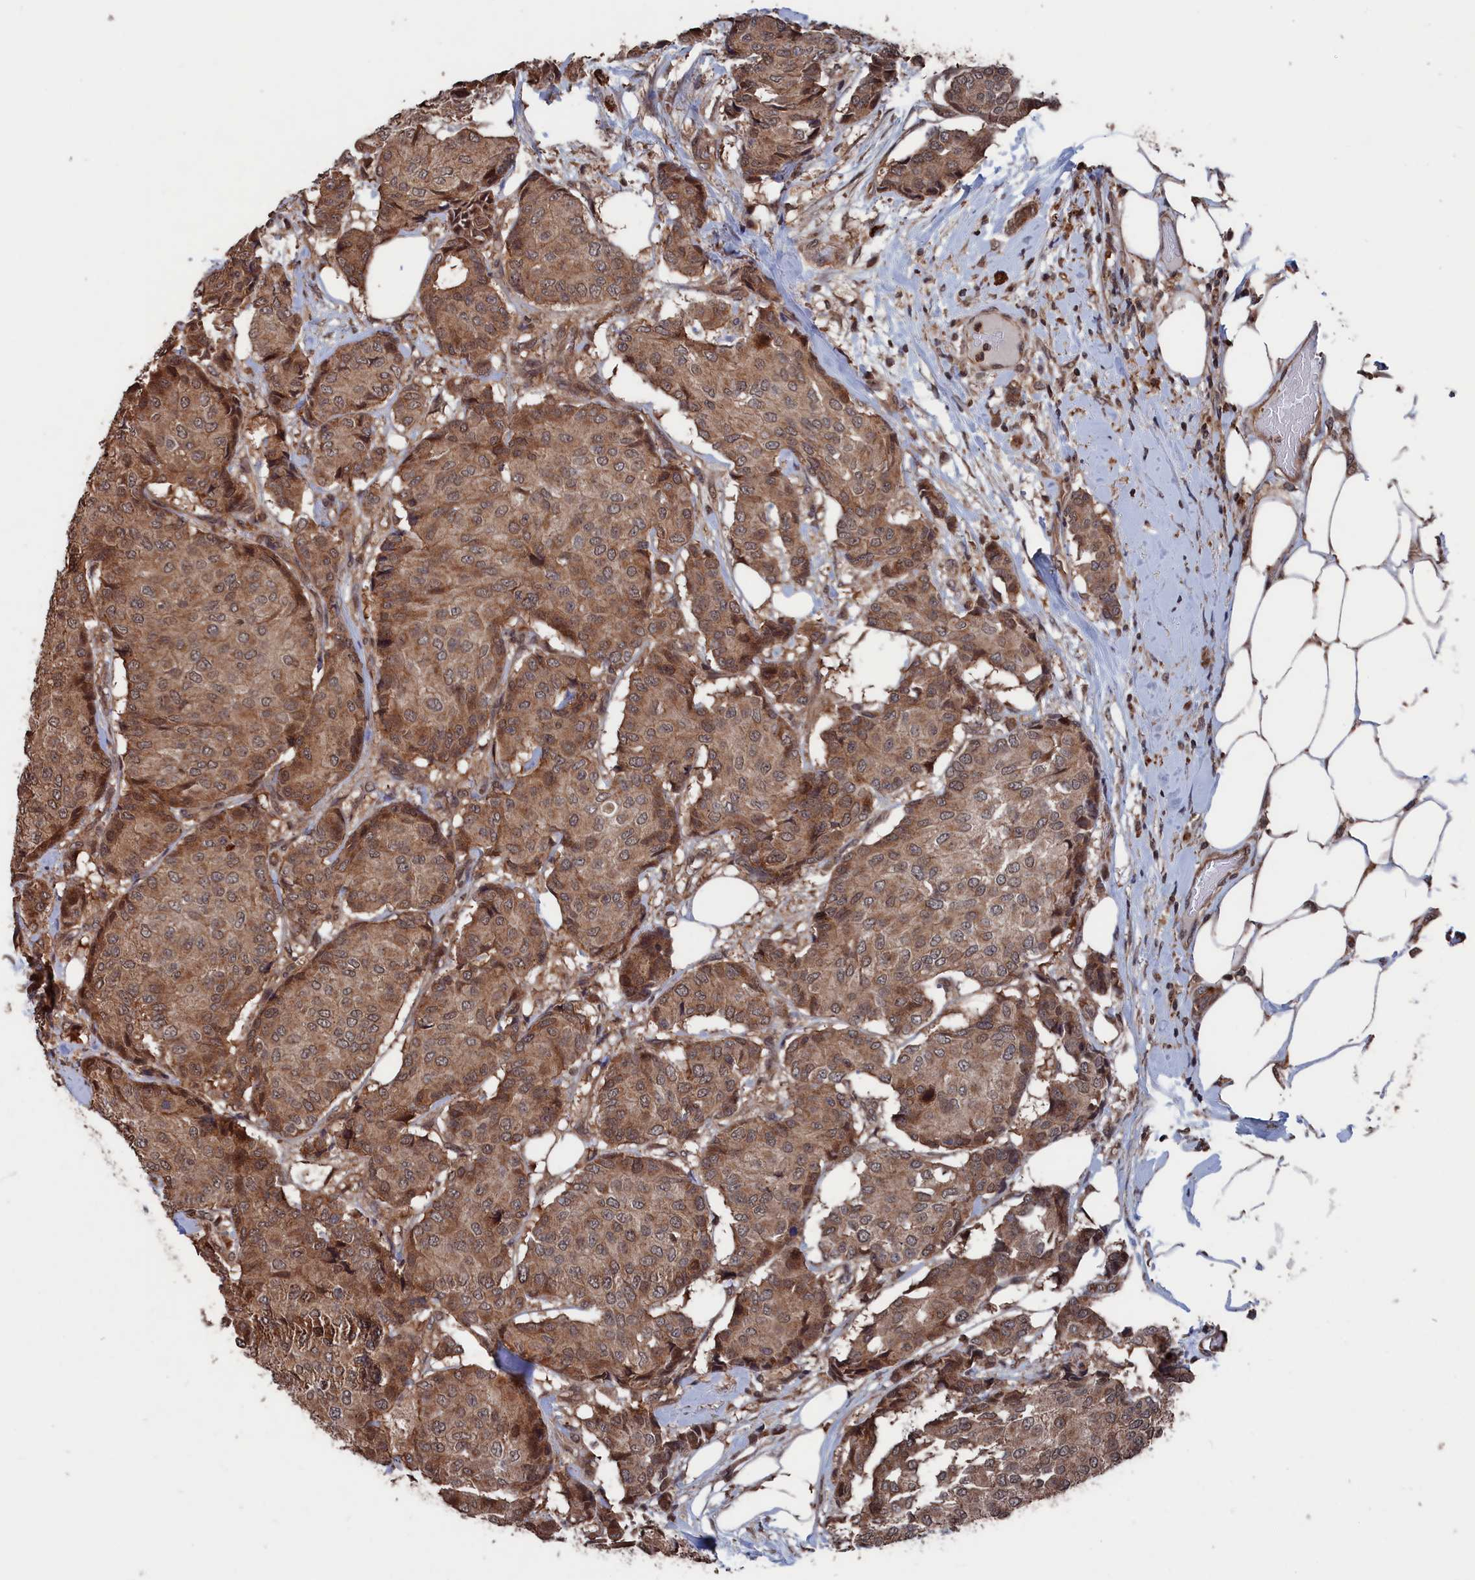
{"staining": {"intensity": "weak", "quantity": ">75%", "location": "cytoplasmic/membranous,nuclear"}, "tissue": "breast cancer", "cell_type": "Tumor cells", "image_type": "cancer", "snomed": [{"axis": "morphology", "description": "Duct carcinoma"}, {"axis": "topography", "description": "Breast"}], "caption": "This image exhibits invasive ductal carcinoma (breast) stained with immunohistochemistry (IHC) to label a protein in brown. The cytoplasmic/membranous and nuclear of tumor cells show weak positivity for the protein. Nuclei are counter-stained blue.", "gene": "PDE12", "patient": {"sex": "female", "age": 75}}